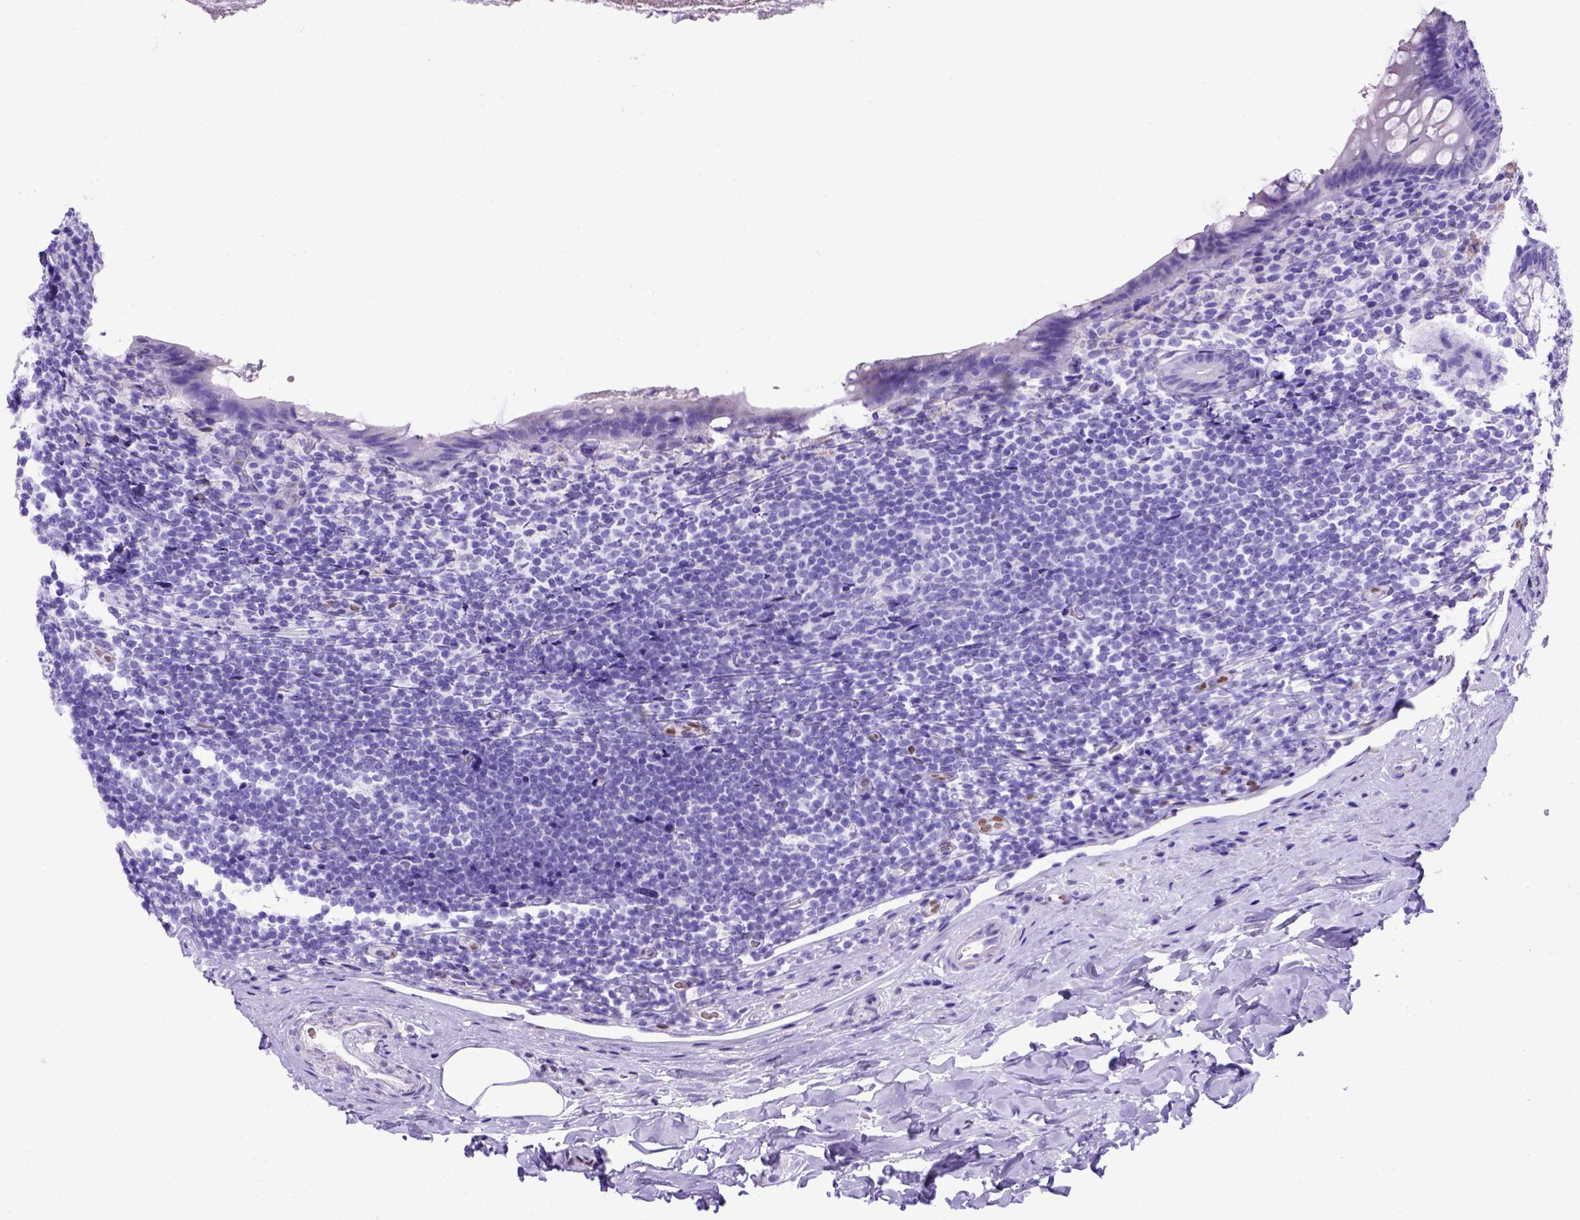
{"staining": {"intensity": "negative", "quantity": "none", "location": "none"}, "tissue": "appendix", "cell_type": "Glandular cells", "image_type": "normal", "snomed": [{"axis": "morphology", "description": "Normal tissue, NOS"}, {"axis": "topography", "description": "Appendix"}], "caption": "This histopathology image is of normal appendix stained with IHC to label a protein in brown with the nuclei are counter-stained blue. There is no staining in glandular cells. Brightfield microscopy of immunohistochemistry stained with DAB (3,3'-diaminobenzidine) (brown) and hematoxylin (blue), captured at high magnification.", "gene": "MEOX2", "patient": {"sex": "male", "age": 47}}